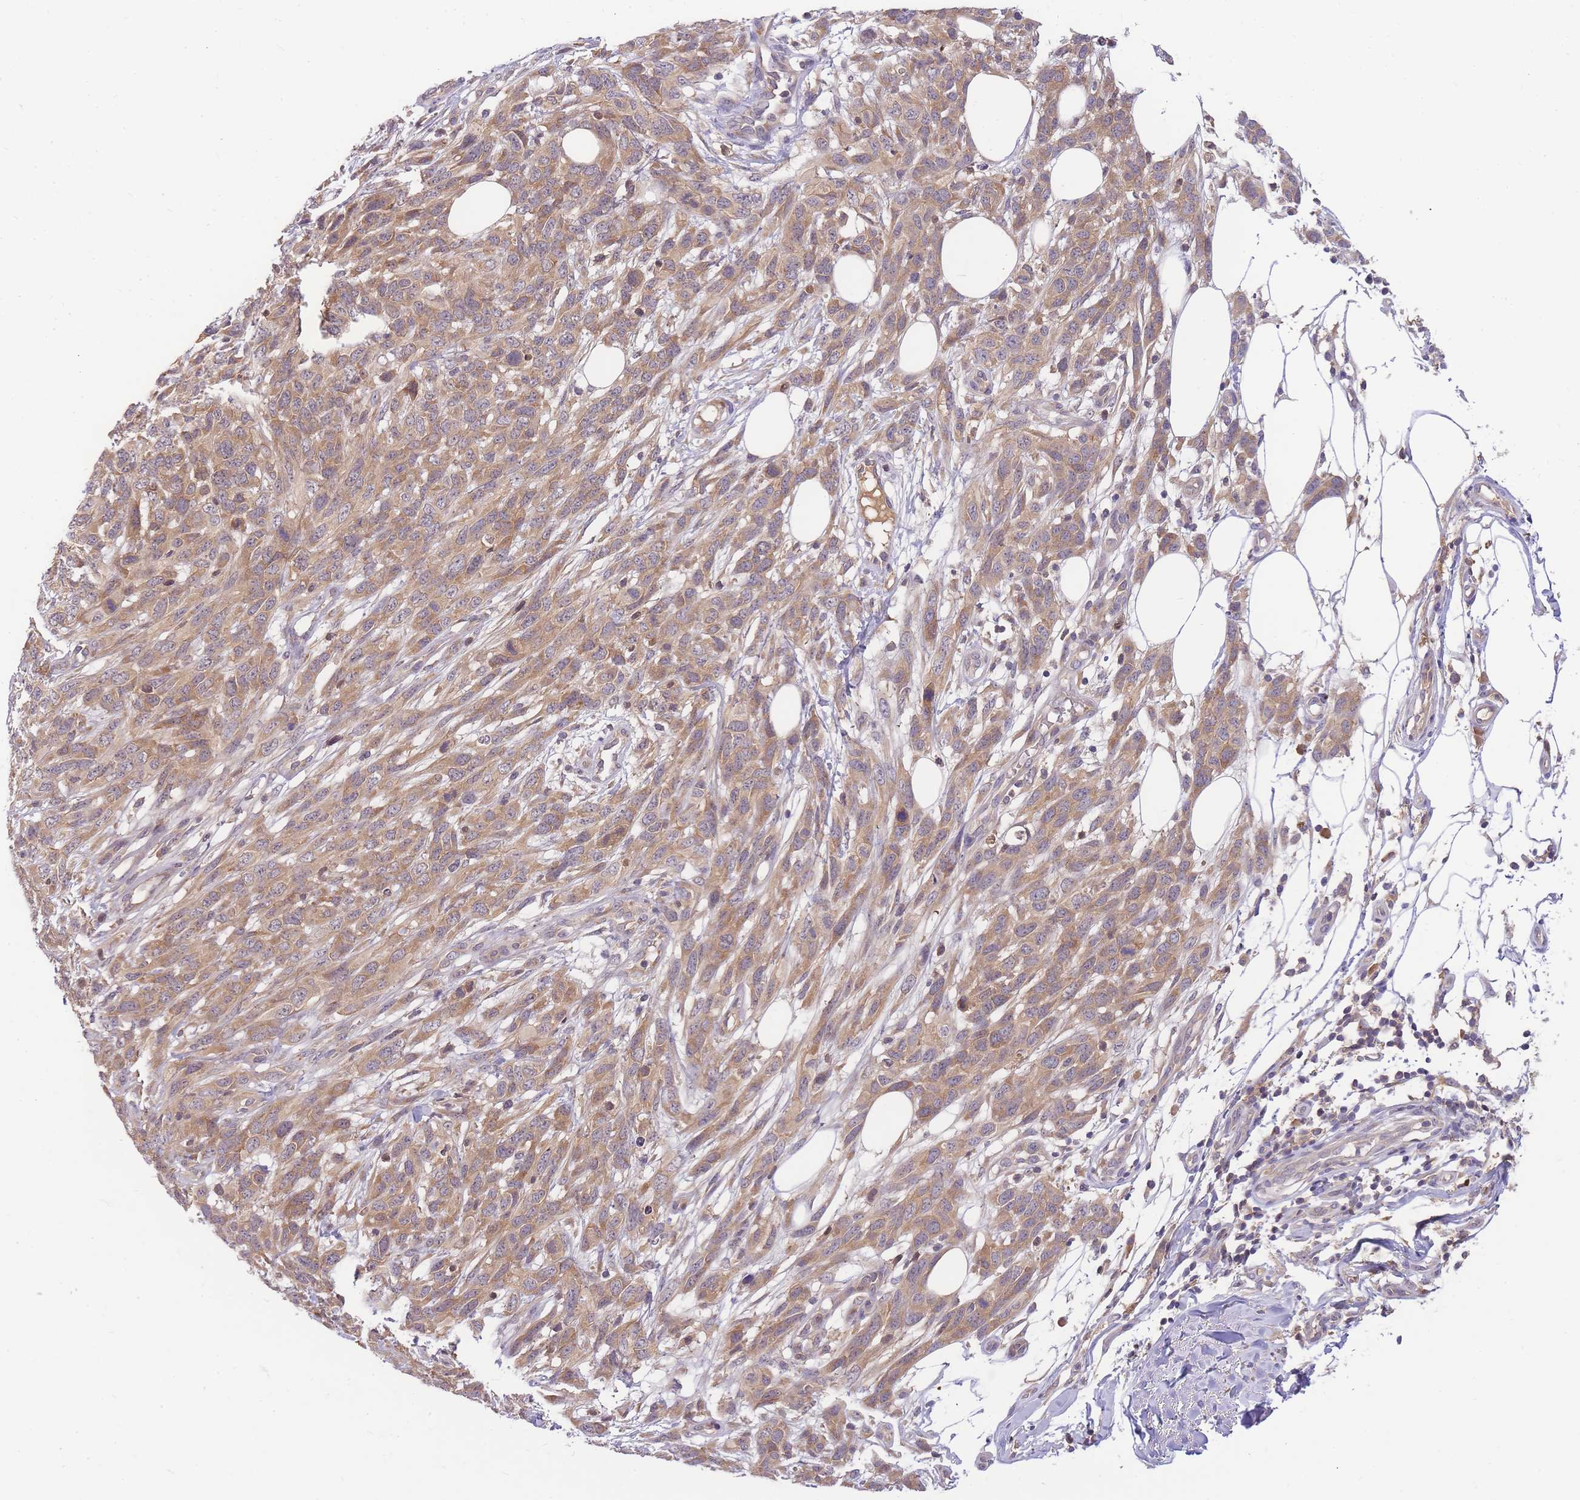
{"staining": {"intensity": "moderate", "quantity": ">75%", "location": "cytoplasmic/membranous"}, "tissue": "melanoma", "cell_type": "Tumor cells", "image_type": "cancer", "snomed": [{"axis": "morphology", "description": "Normal morphology"}, {"axis": "morphology", "description": "Malignant melanoma, NOS"}, {"axis": "topography", "description": "Skin"}], "caption": "The immunohistochemical stain highlights moderate cytoplasmic/membranous positivity in tumor cells of malignant melanoma tissue.", "gene": "ZNF577", "patient": {"sex": "female", "age": 72}}